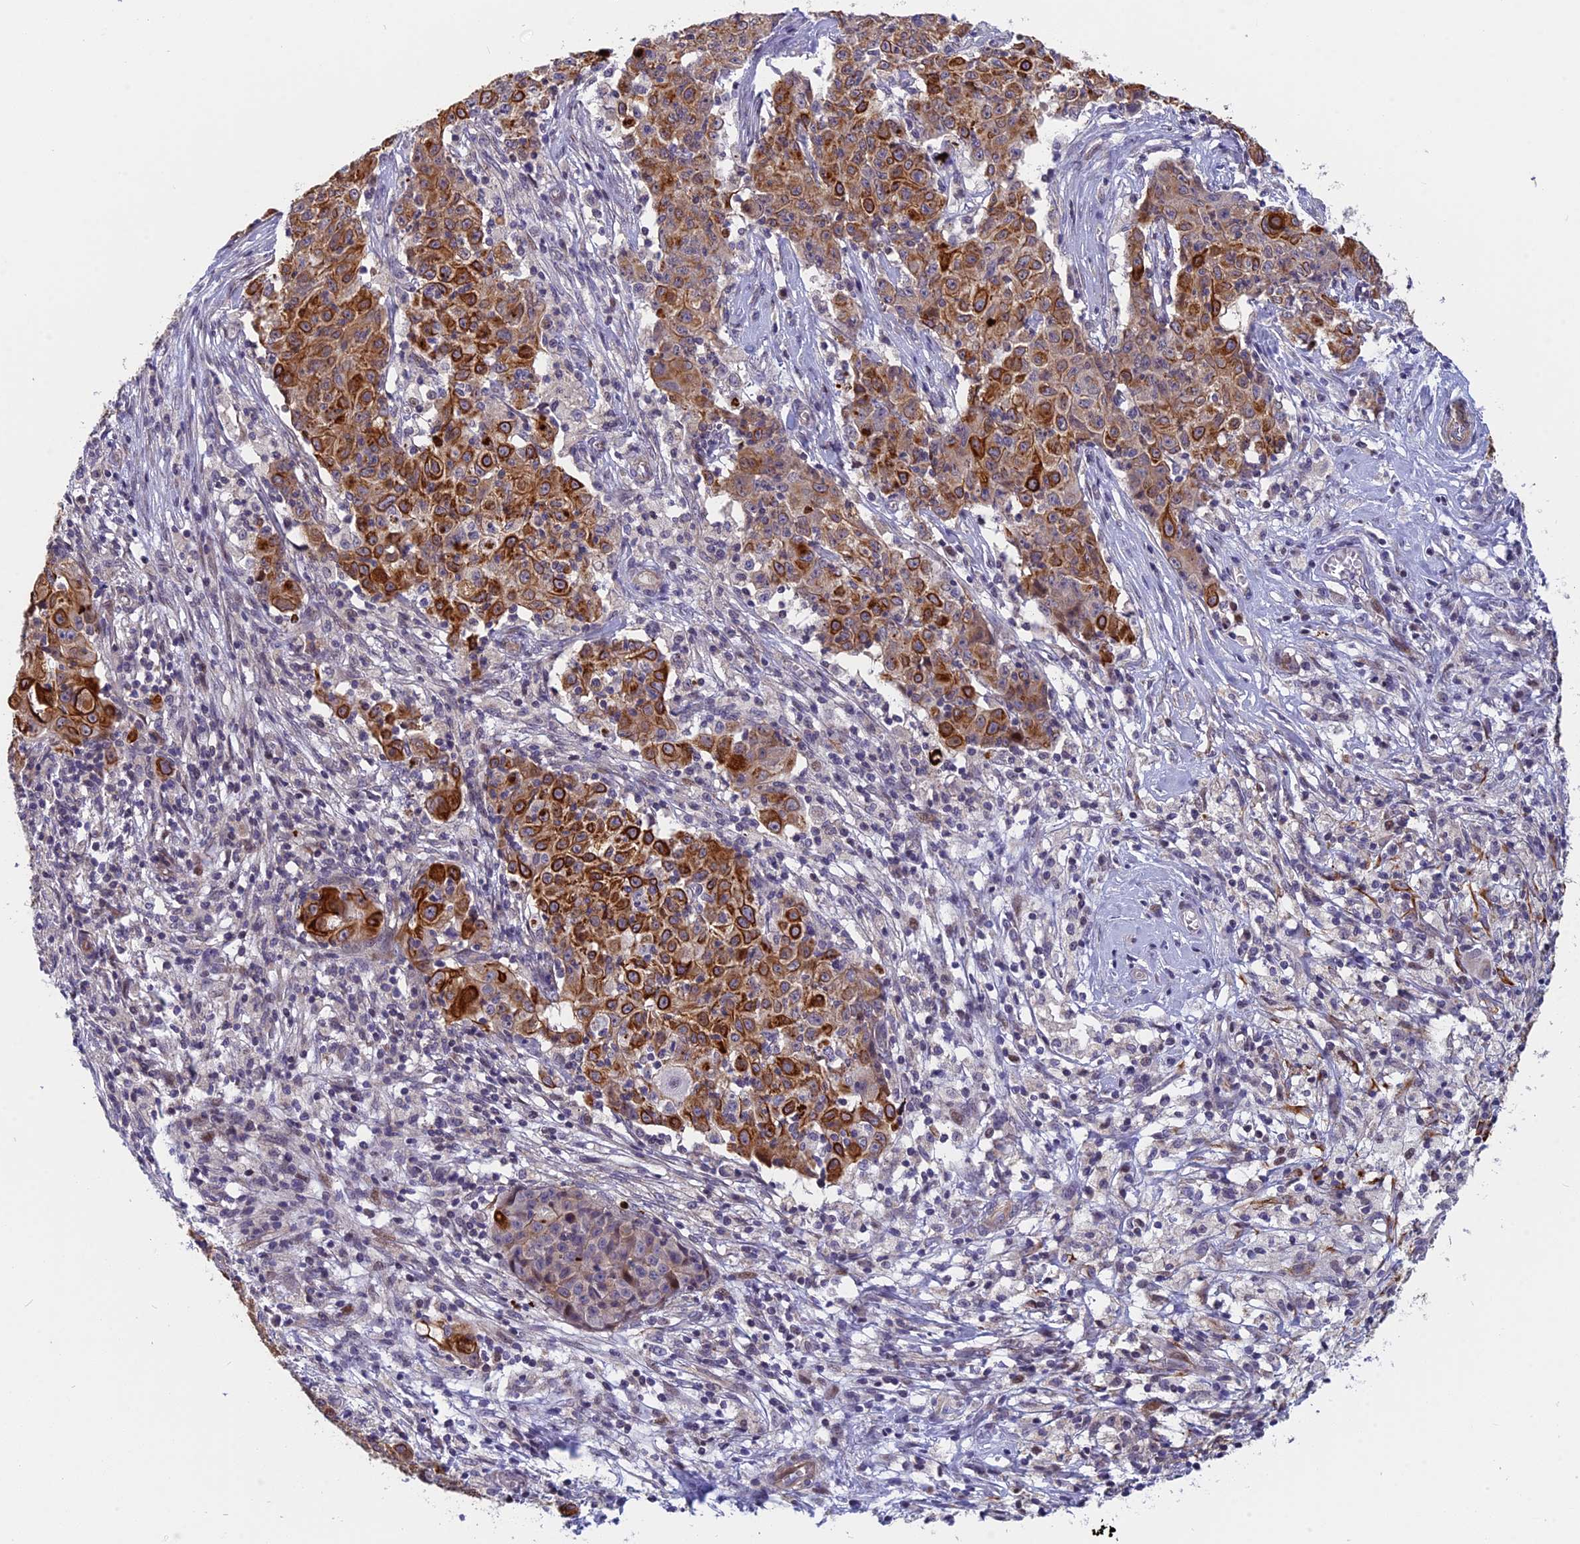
{"staining": {"intensity": "strong", "quantity": ">75%", "location": "cytoplasmic/membranous"}, "tissue": "ovarian cancer", "cell_type": "Tumor cells", "image_type": "cancer", "snomed": [{"axis": "morphology", "description": "Carcinoma, endometroid"}, {"axis": "topography", "description": "Ovary"}], "caption": "Strong cytoplasmic/membranous protein positivity is seen in approximately >75% of tumor cells in ovarian cancer (endometroid carcinoma).", "gene": "ANKRD34B", "patient": {"sex": "female", "age": 42}}